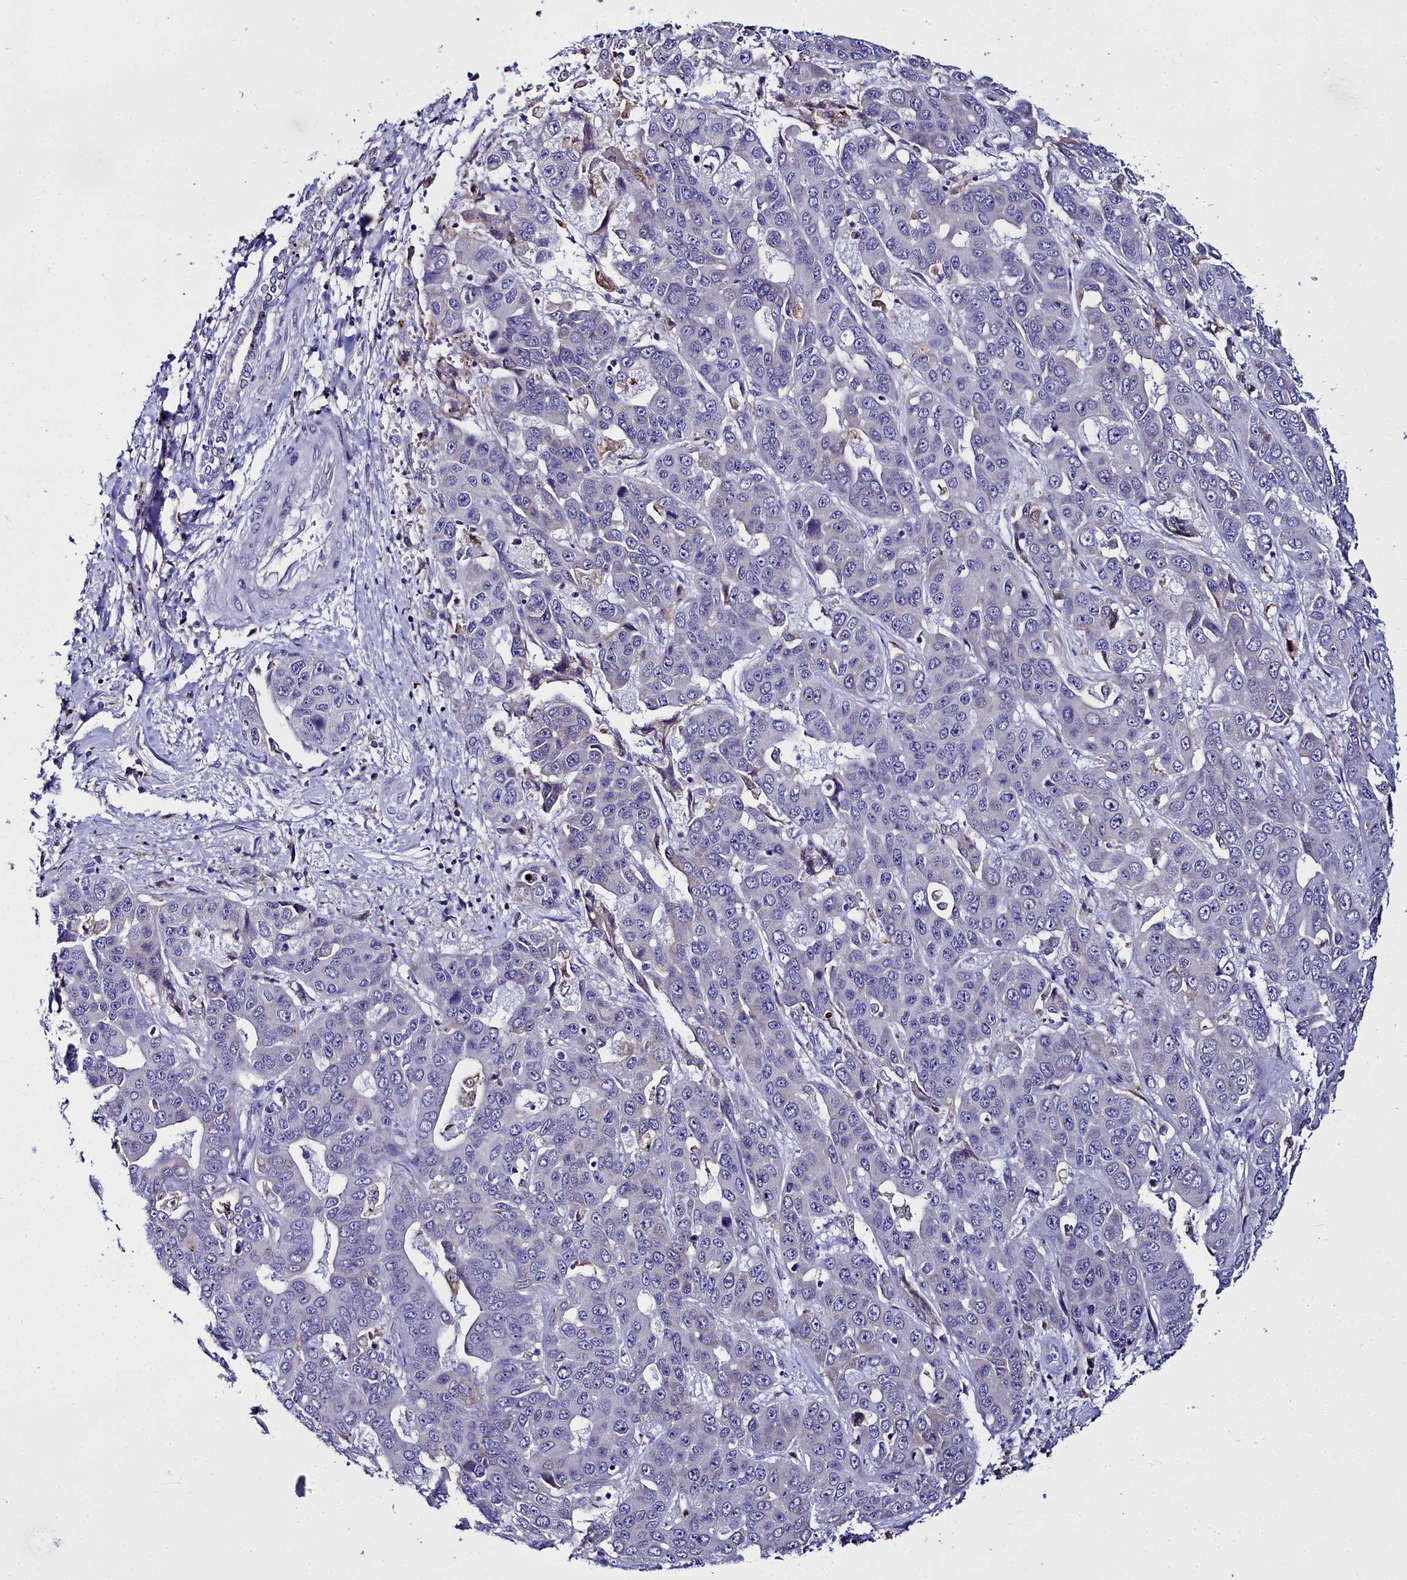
{"staining": {"intensity": "negative", "quantity": "none", "location": "none"}, "tissue": "liver cancer", "cell_type": "Tumor cells", "image_type": "cancer", "snomed": [{"axis": "morphology", "description": "Cholangiocarcinoma"}, {"axis": "topography", "description": "Liver"}], "caption": "DAB (3,3'-diaminobenzidine) immunohistochemical staining of liver cancer displays no significant staining in tumor cells.", "gene": "ELAPOR2", "patient": {"sex": "female", "age": 52}}